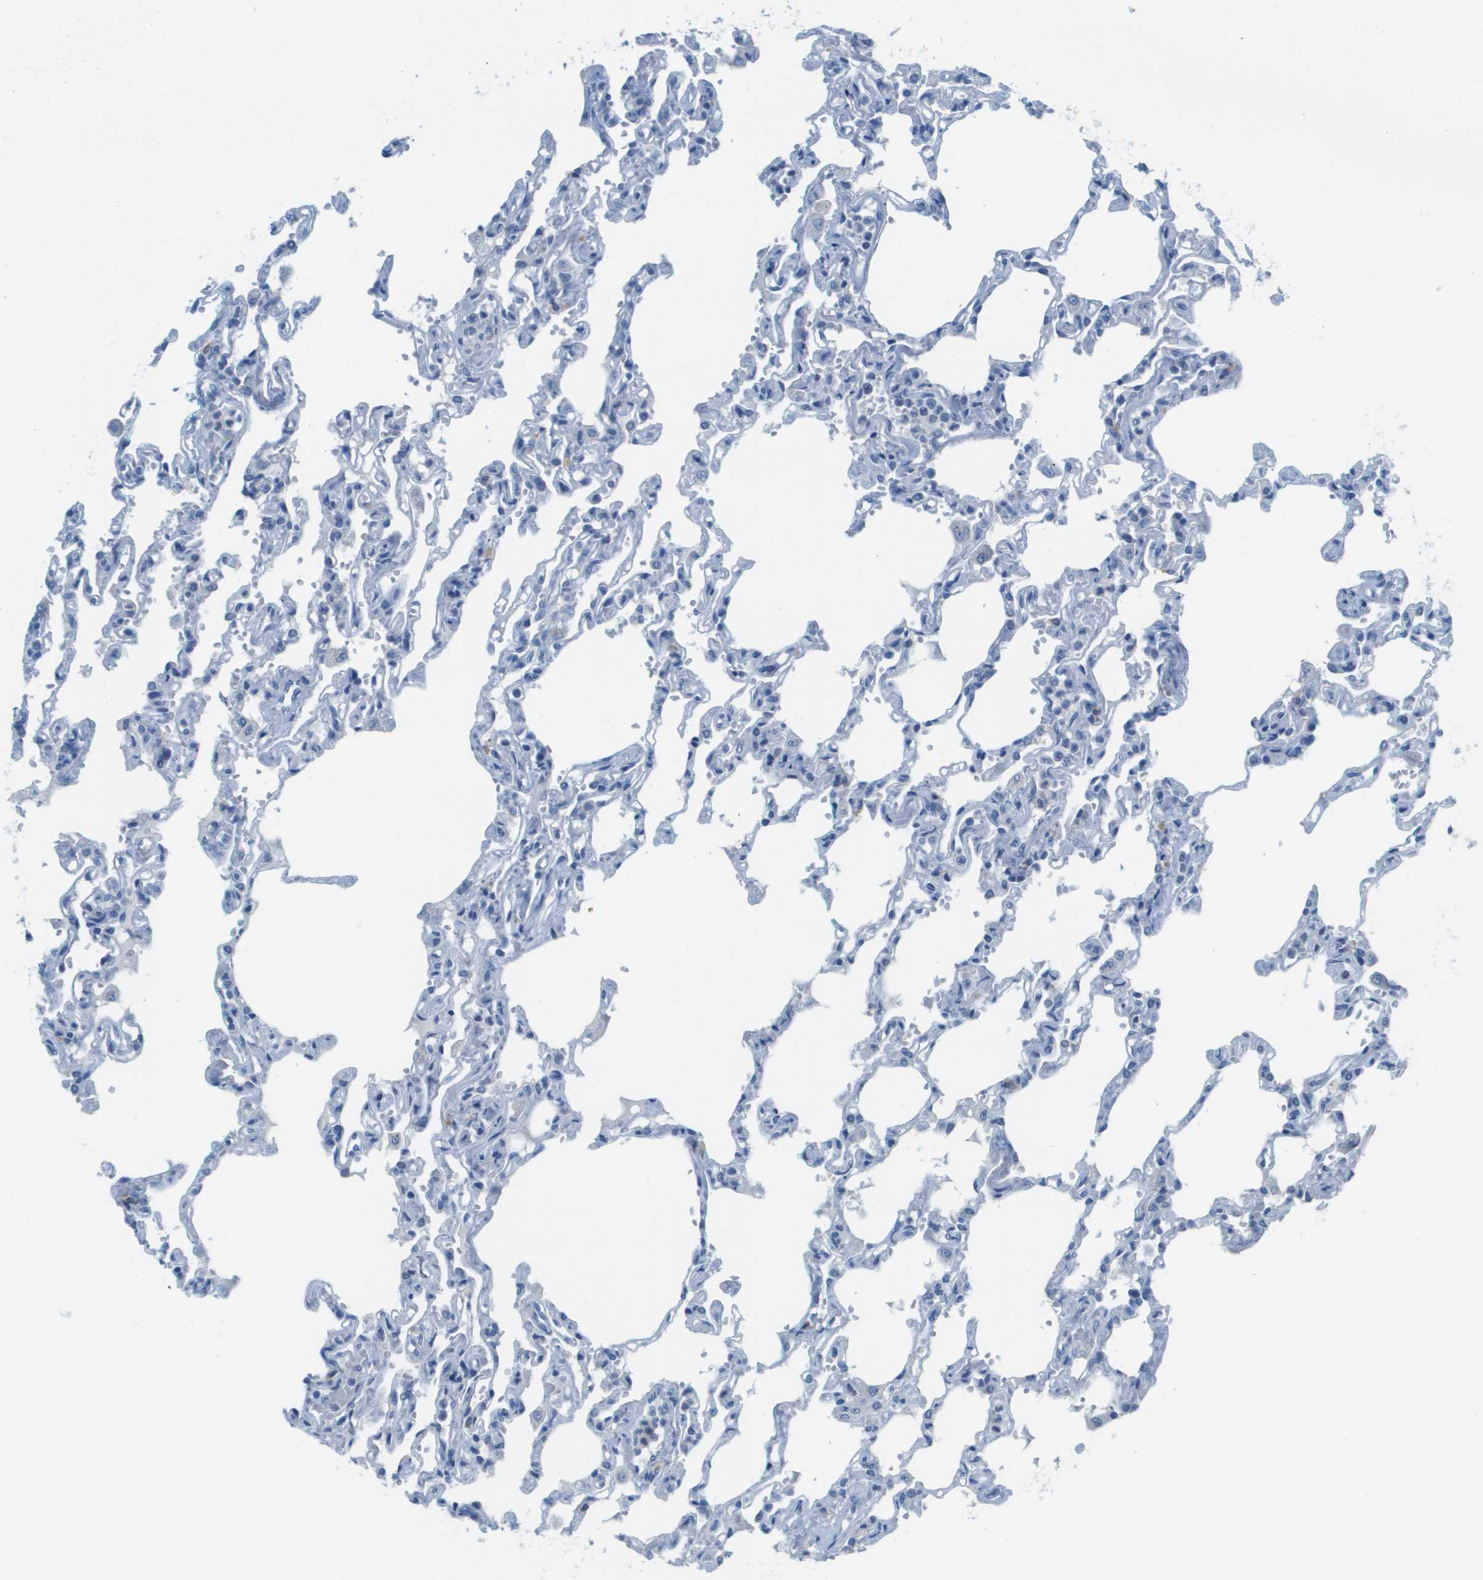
{"staining": {"intensity": "negative", "quantity": "none", "location": "none"}, "tissue": "lung", "cell_type": "Alveolar cells", "image_type": "normal", "snomed": [{"axis": "morphology", "description": "Normal tissue, NOS"}, {"axis": "topography", "description": "Lung"}], "caption": "Immunohistochemistry photomicrograph of benign human lung stained for a protein (brown), which demonstrates no positivity in alveolar cells.", "gene": "PTGDR2", "patient": {"sex": "male", "age": 21}}